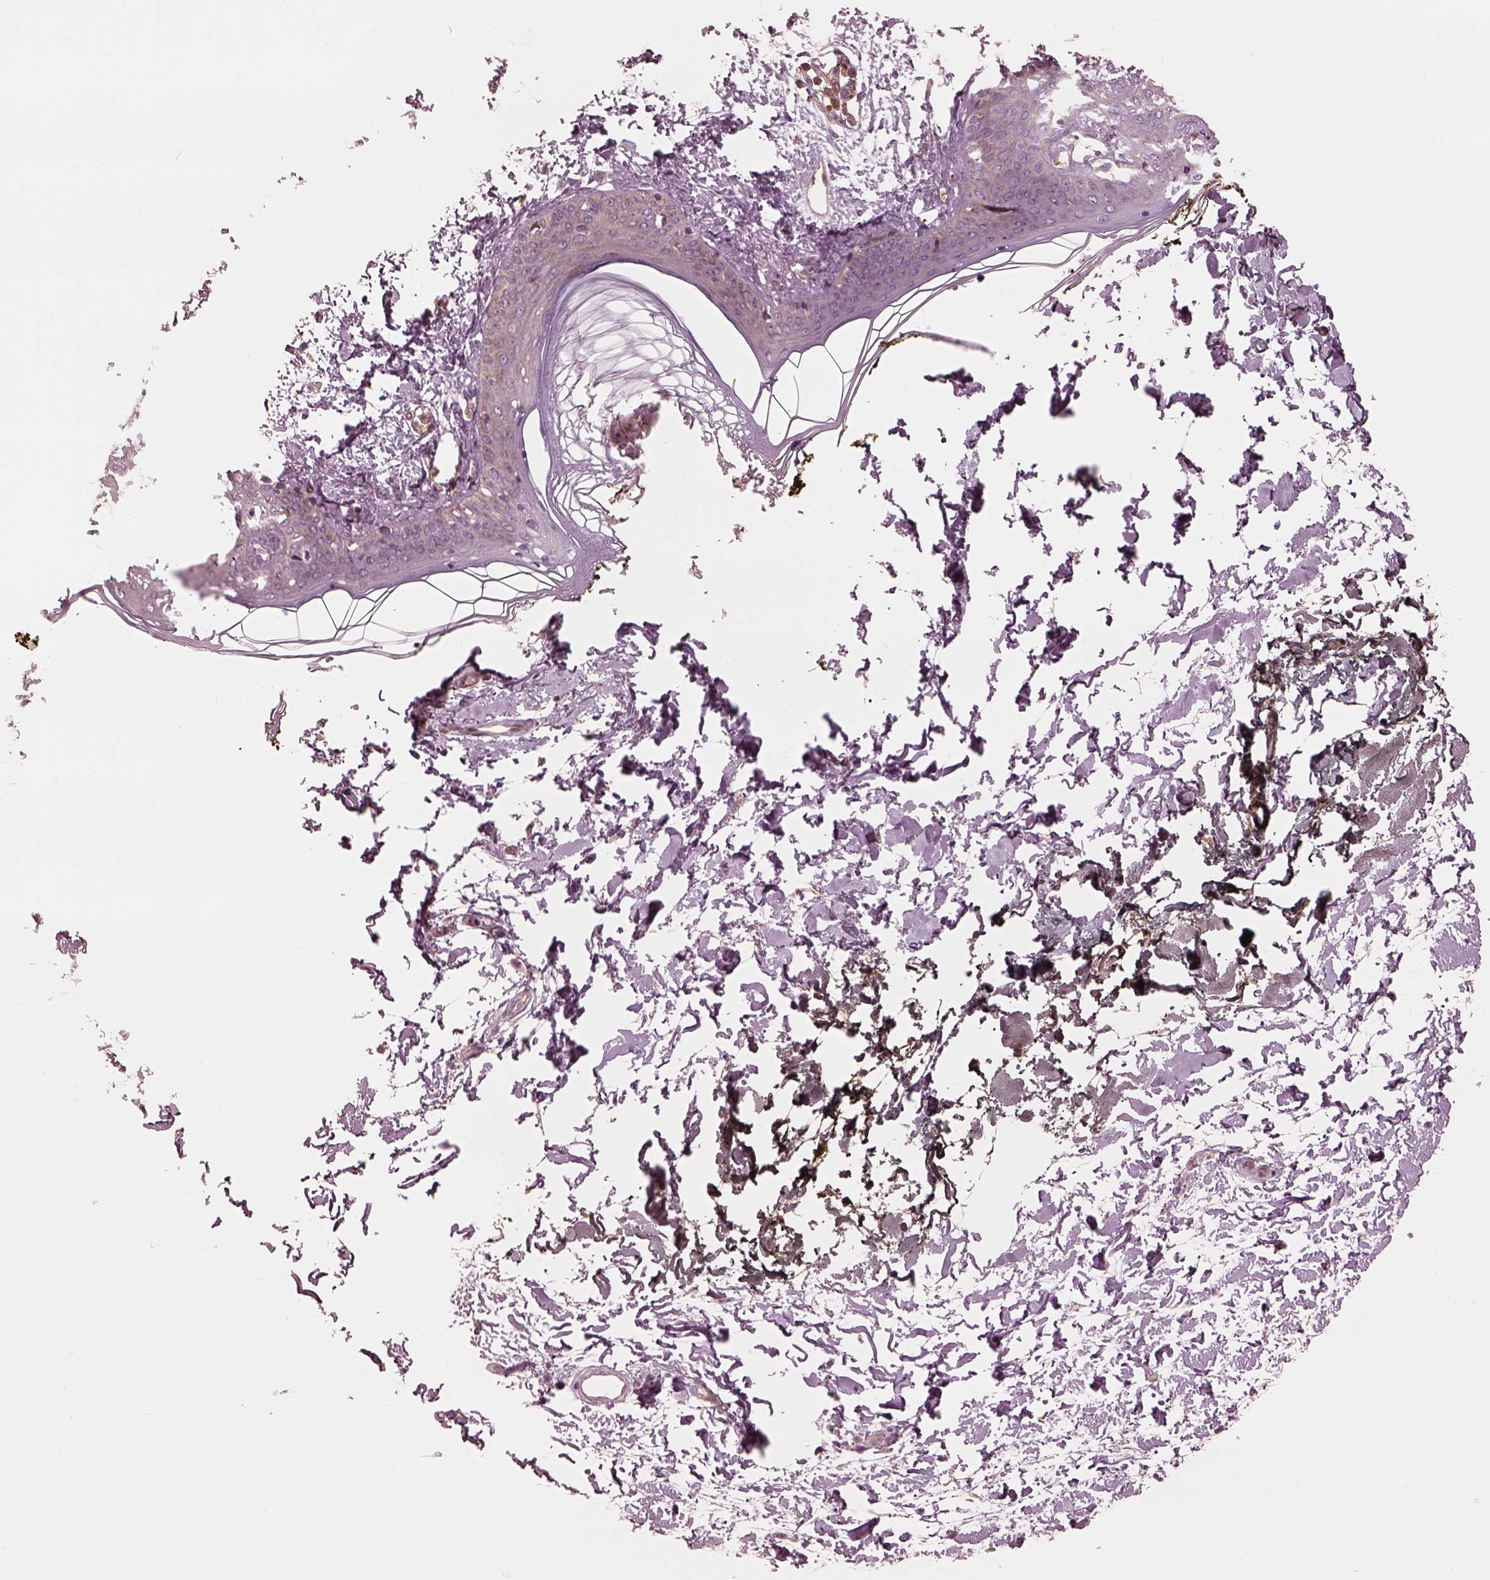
{"staining": {"intensity": "weak", "quantity": ">75%", "location": "cytoplasmic/membranous"}, "tissue": "skin", "cell_type": "Fibroblasts", "image_type": "normal", "snomed": [{"axis": "morphology", "description": "Normal tissue, NOS"}, {"axis": "topography", "description": "Skin"}], "caption": "Immunohistochemical staining of normal skin displays low levels of weak cytoplasmic/membranous expression in approximately >75% of fibroblasts. Nuclei are stained in blue.", "gene": "STK33", "patient": {"sex": "female", "age": 34}}